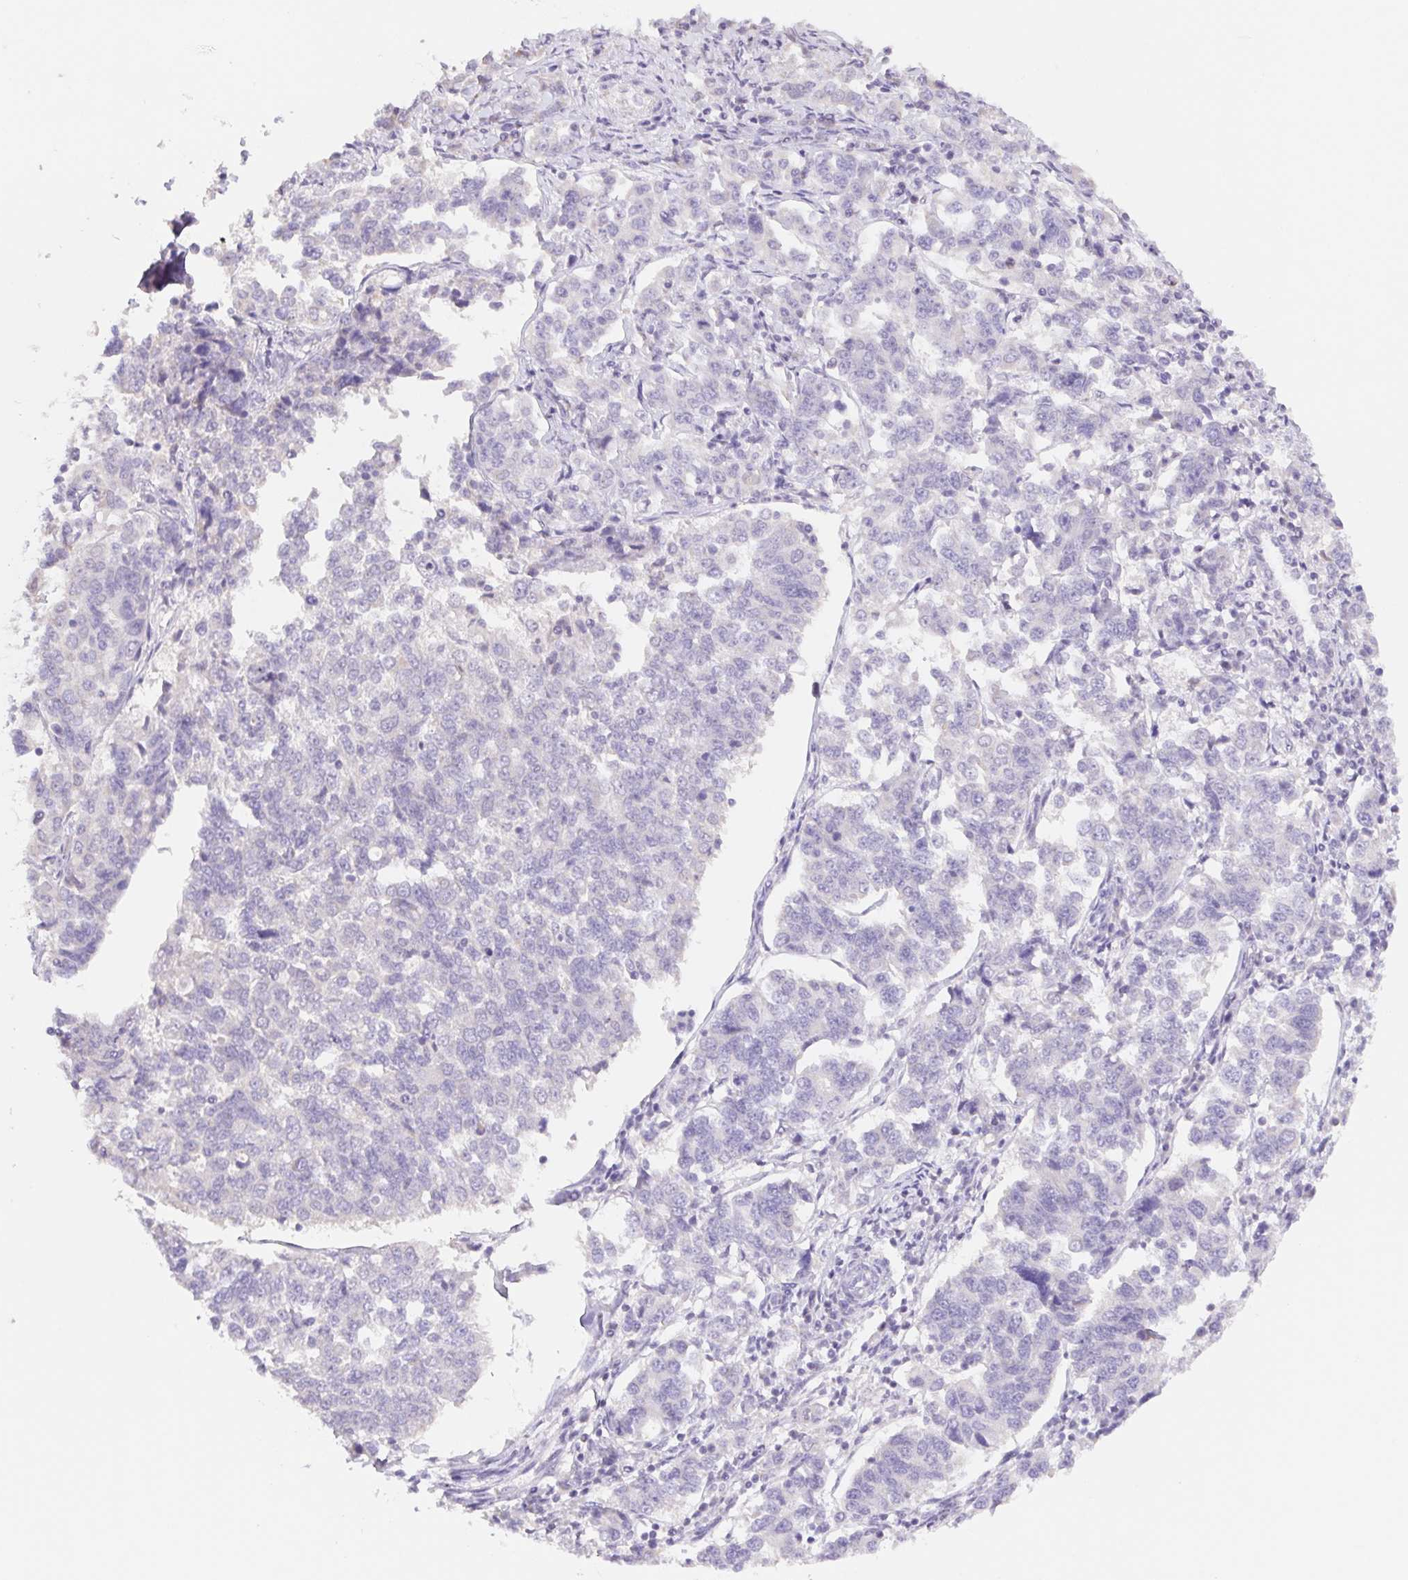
{"staining": {"intensity": "negative", "quantity": "none", "location": "none"}, "tissue": "endometrial cancer", "cell_type": "Tumor cells", "image_type": "cancer", "snomed": [{"axis": "morphology", "description": "Adenocarcinoma, NOS"}, {"axis": "topography", "description": "Endometrium"}], "caption": "Immunohistochemical staining of human endometrial cancer exhibits no significant staining in tumor cells.", "gene": "FKBP6", "patient": {"sex": "female", "age": 43}}